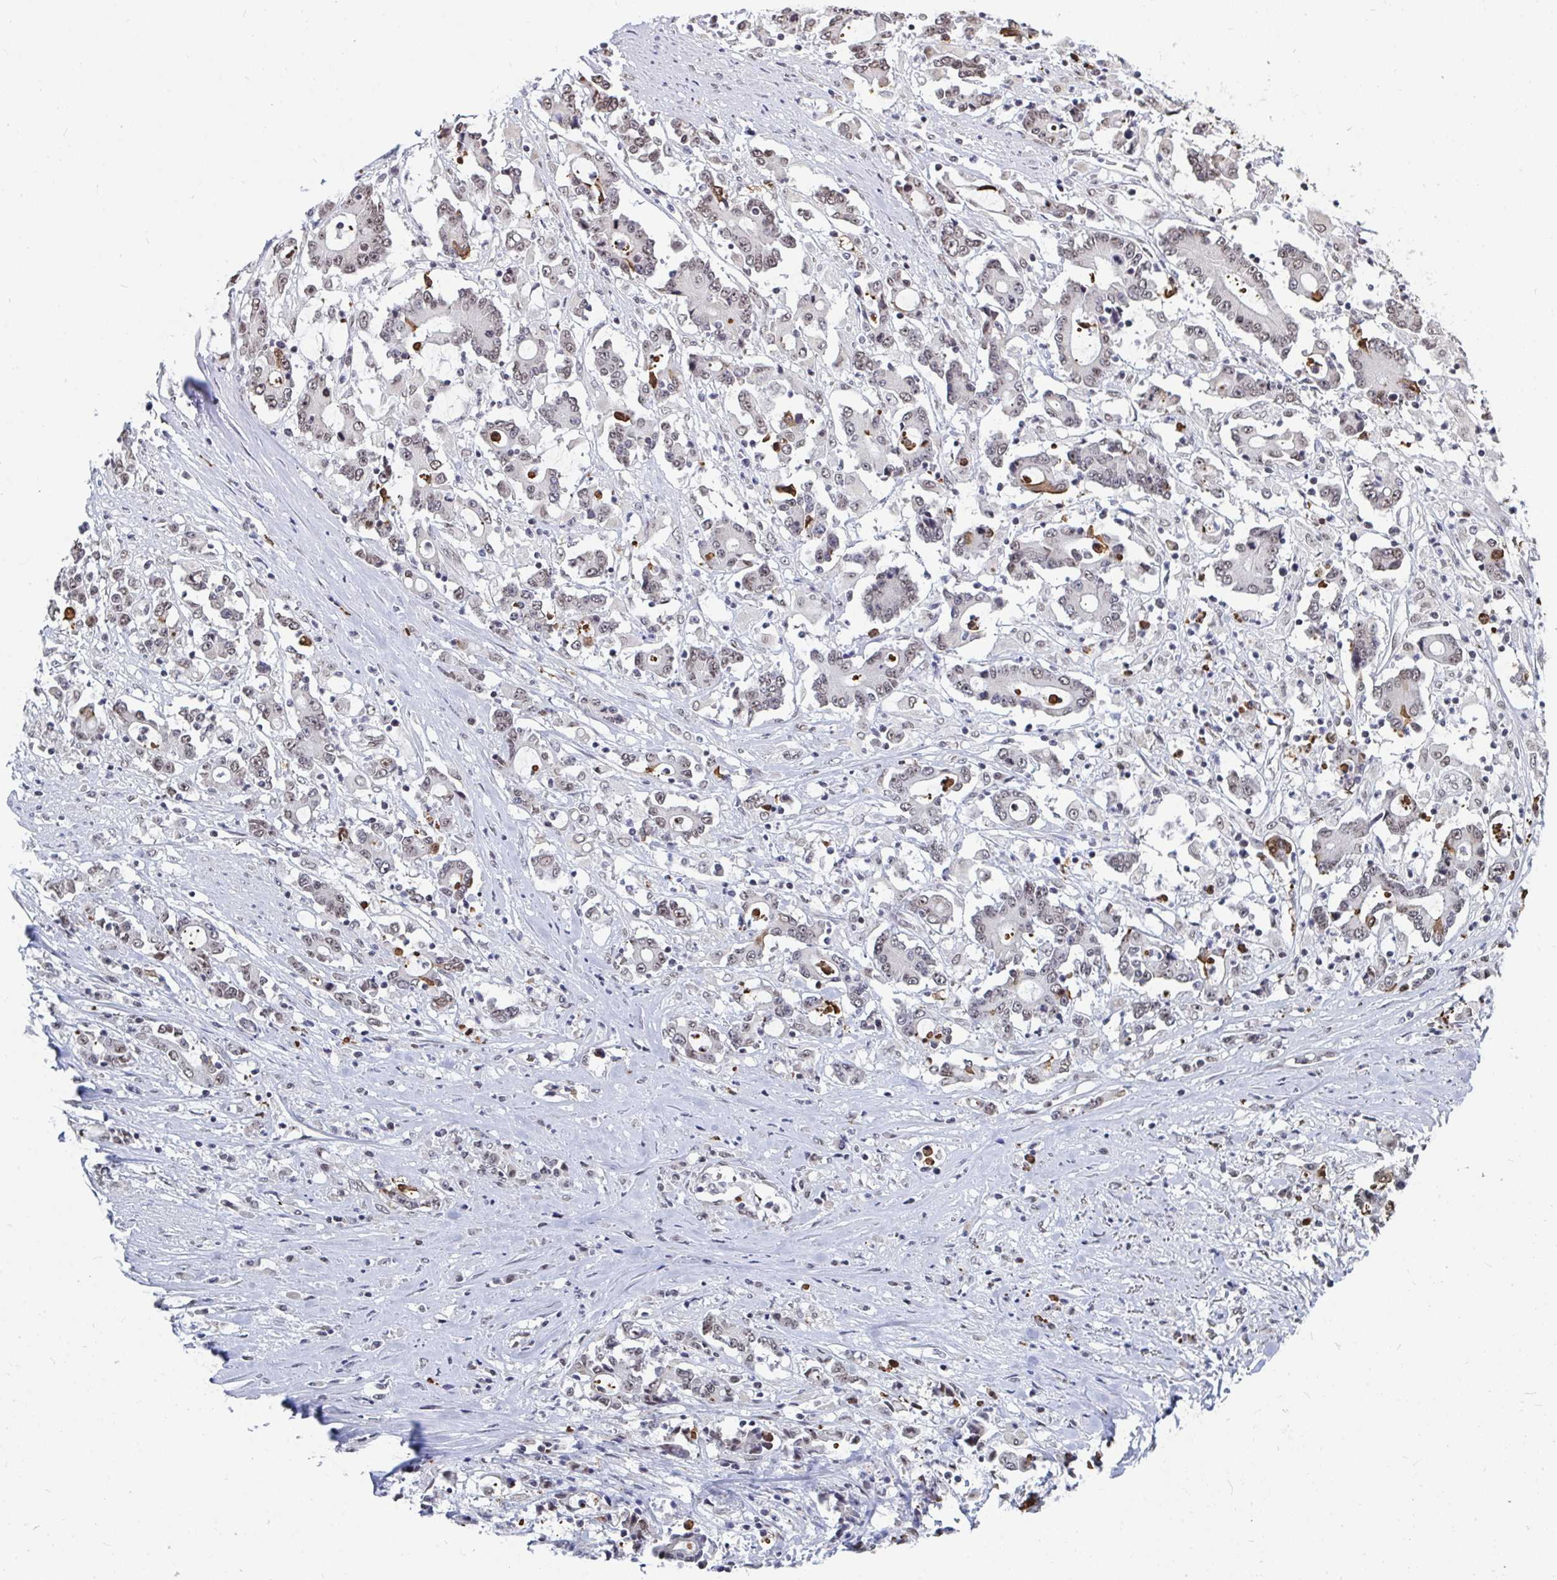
{"staining": {"intensity": "weak", "quantity": "25%-75%", "location": "nuclear"}, "tissue": "stomach cancer", "cell_type": "Tumor cells", "image_type": "cancer", "snomed": [{"axis": "morphology", "description": "Adenocarcinoma, NOS"}, {"axis": "topography", "description": "Stomach, upper"}], "caption": "A brown stain labels weak nuclear staining of a protein in human stomach adenocarcinoma tumor cells.", "gene": "TRIP12", "patient": {"sex": "male", "age": 68}}